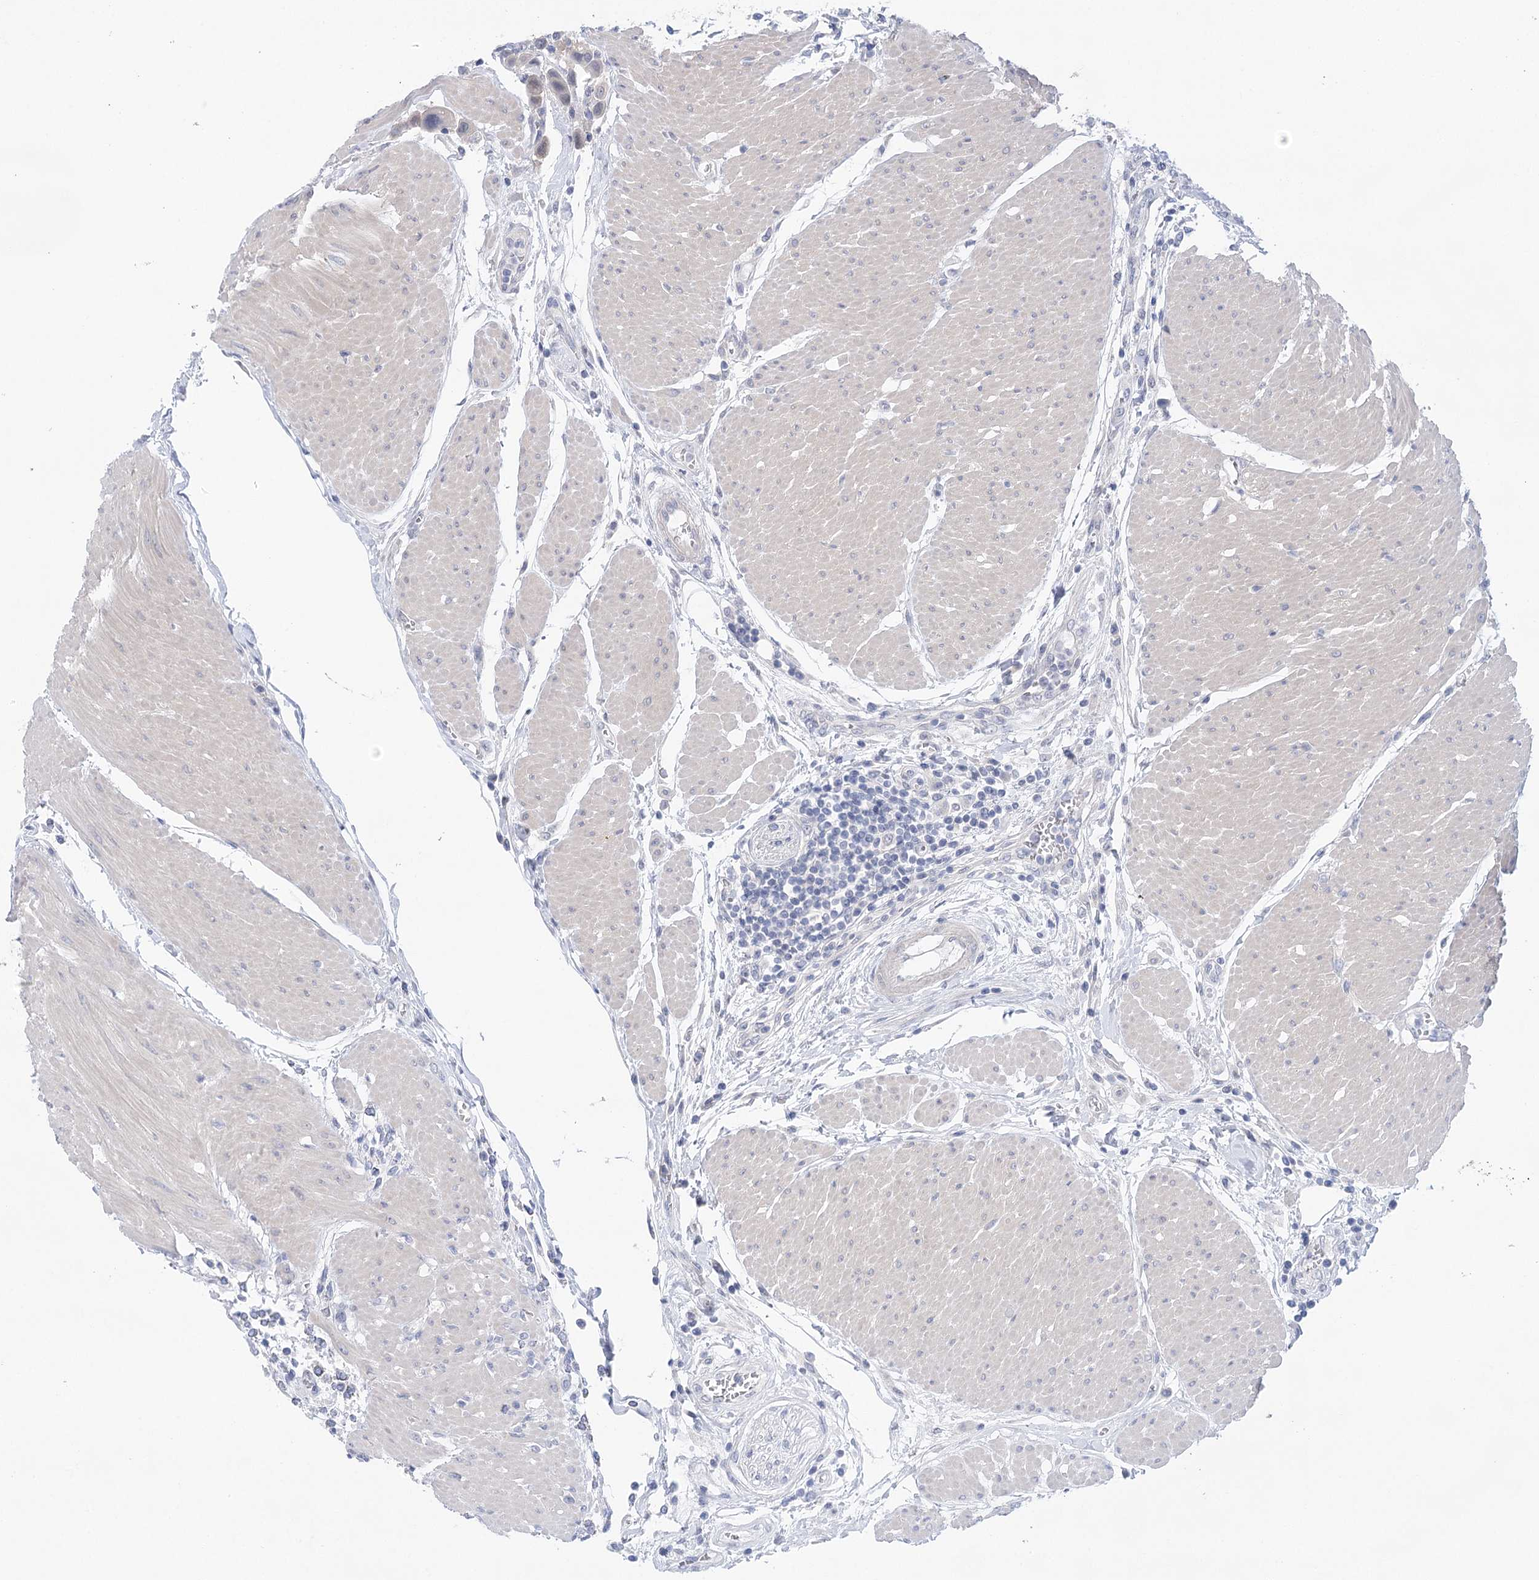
{"staining": {"intensity": "negative", "quantity": "none", "location": "none"}, "tissue": "urothelial cancer", "cell_type": "Tumor cells", "image_type": "cancer", "snomed": [{"axis": "morphology", "description": "Urothelial carcinoma, High grade"}, {"axis": "topography", "description": "Urinary bladder"}], "caption": "Immunohistochemistry photomicrograph of human high-grade urothelial carcinoma stained for a protein (brown), which demonstrates no expression in tumor cells. (DAB (3,3'-diaminobenzidine) immunohistochemistry with hematoxylin counter stain).", "gene": "LALBA", "patient": {"sex": "male", "age": 50}}